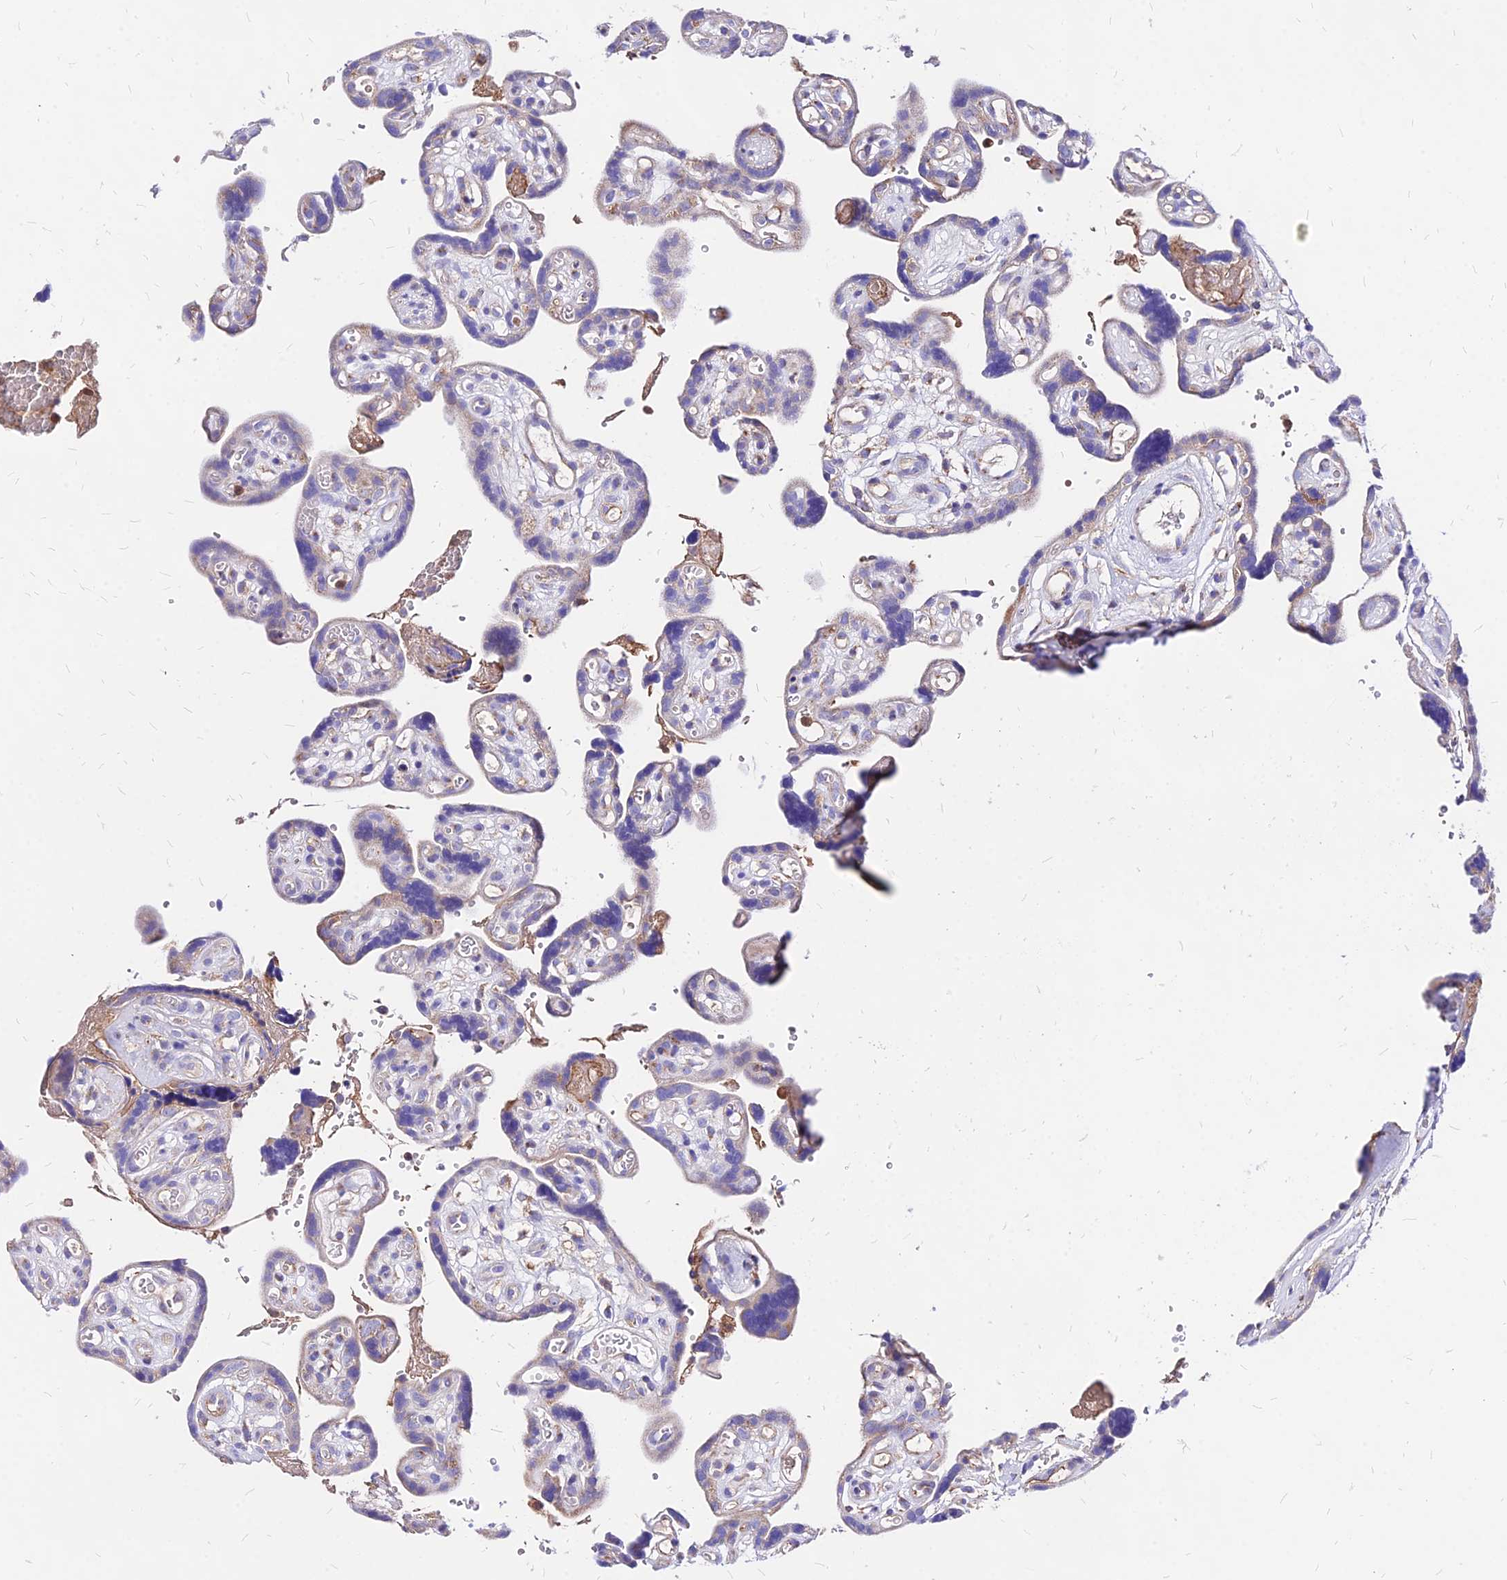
{"staining": {"intensity": "moderate", "quantity": ">75%", "location": "cytoplasmic/membranous"}, "tissue": "placenta", "cell_type": "Decidual cells", "image_type": "normal", "snomed": [{"axis": "morphology", "description": "Normal tissue, NOS"}, {"axis": "topography", "description": "Placenta"}], "caption": "IHC staining of unremarkable placenta, which shows medium levels of moderate cytoplasmic/membranous positivity in approximately >75% of decidual cells indicating moderate cytoplasmic/membranous protein positivity. The staining was performed using DAB (brown) for protein detection and nuclei were counterstained in hematoxylin (blue).", "gene": "MRPL3", "patient": {"sex": "female", "age": 30}}